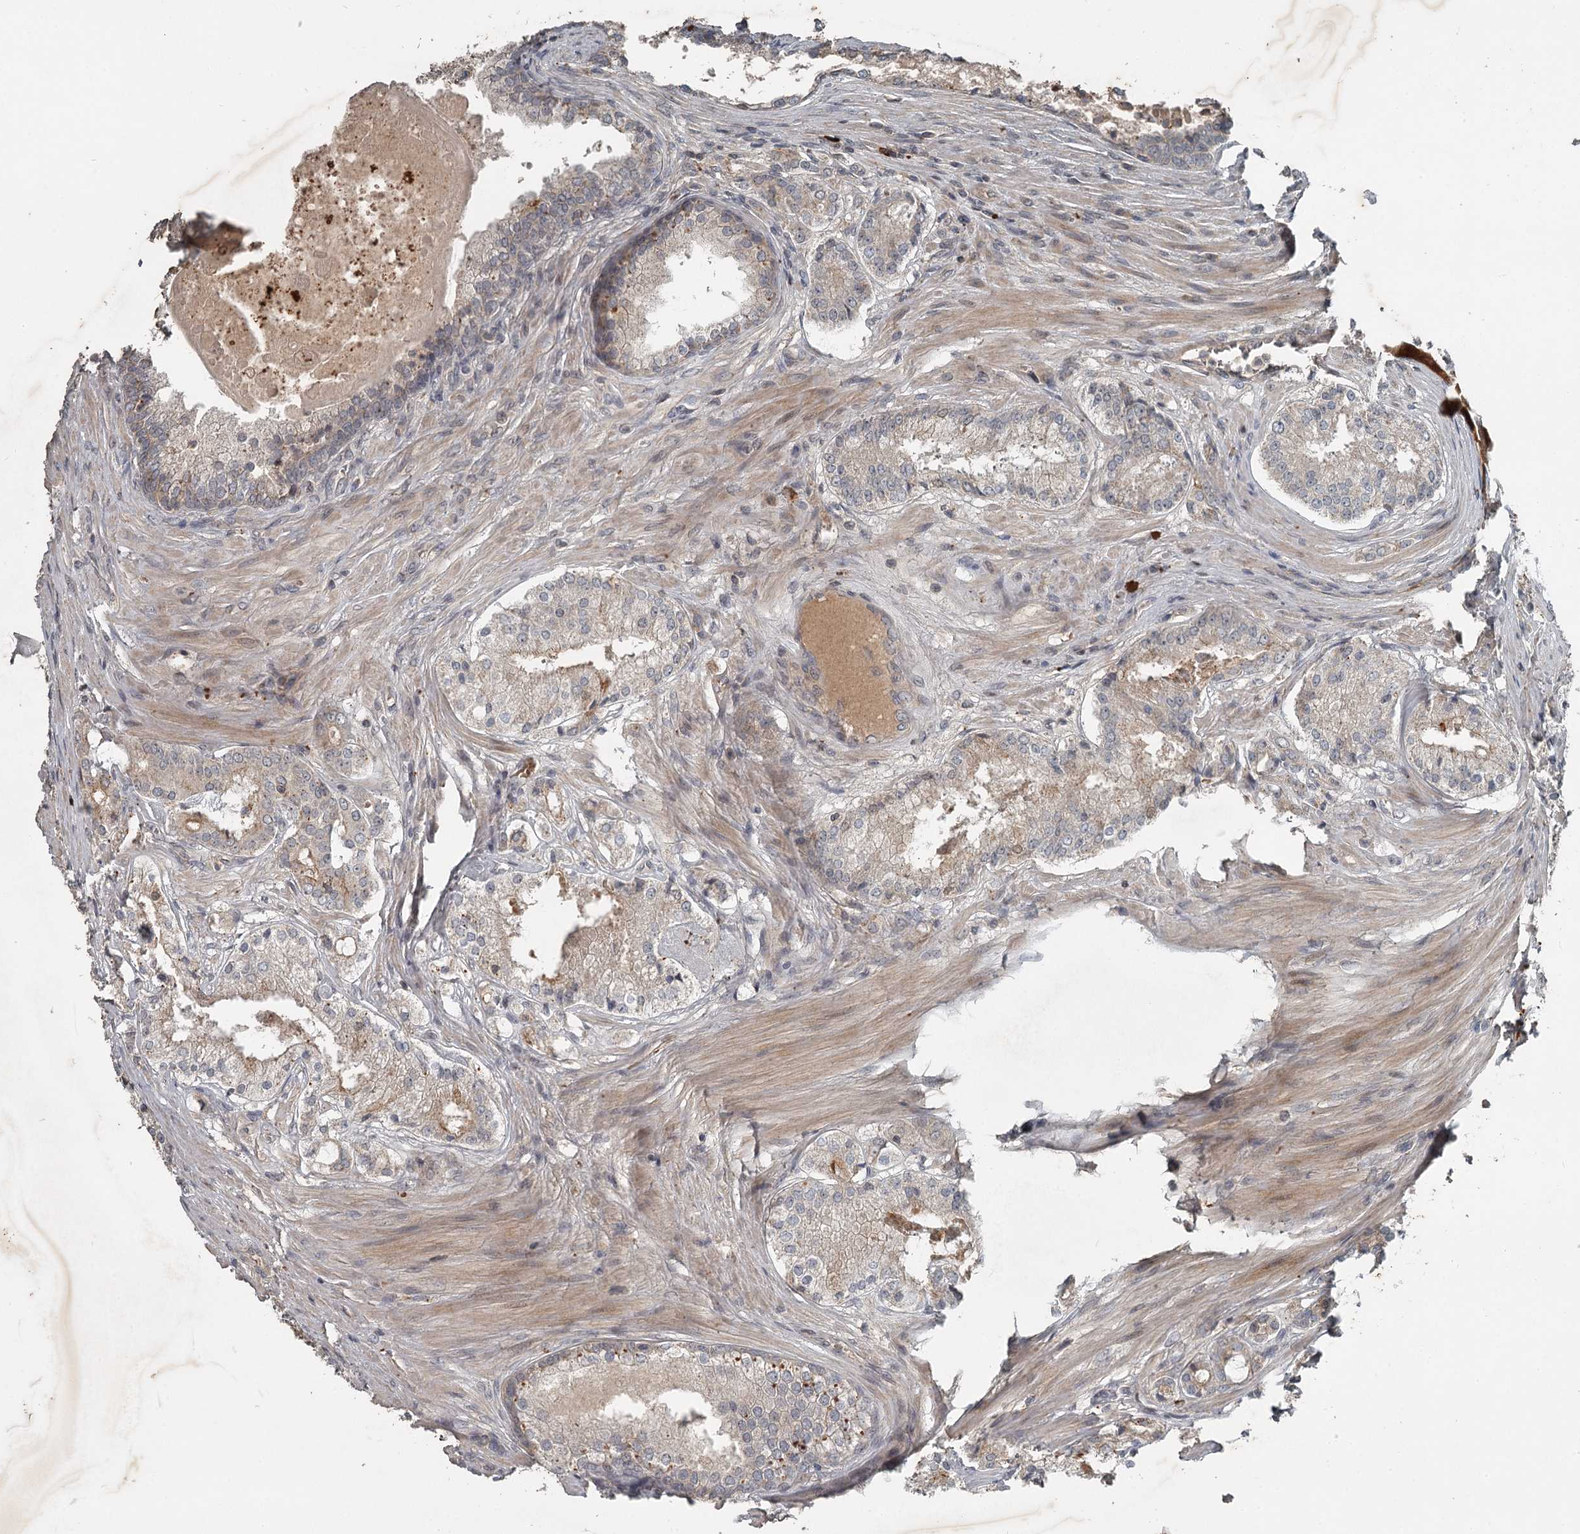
{"staining": {"intensity": "weak", "quantity": "<25%", "location": "cytoplasmic/membranous"}, "tissue": "prostate cancer", "cell_type": "Tumor cells", "image_type": "cancer", "snomed": [{"axis": "morphology", "description": "Adenocarcinoma, High grade"}, {"axis": "topography", "description": "Prostate"}], "caption": "Tumor cells are negative for brown protein staining in prostate cancer.", "gene": "SLC39A8", "patient": {"sex": "male", "age": 63}}